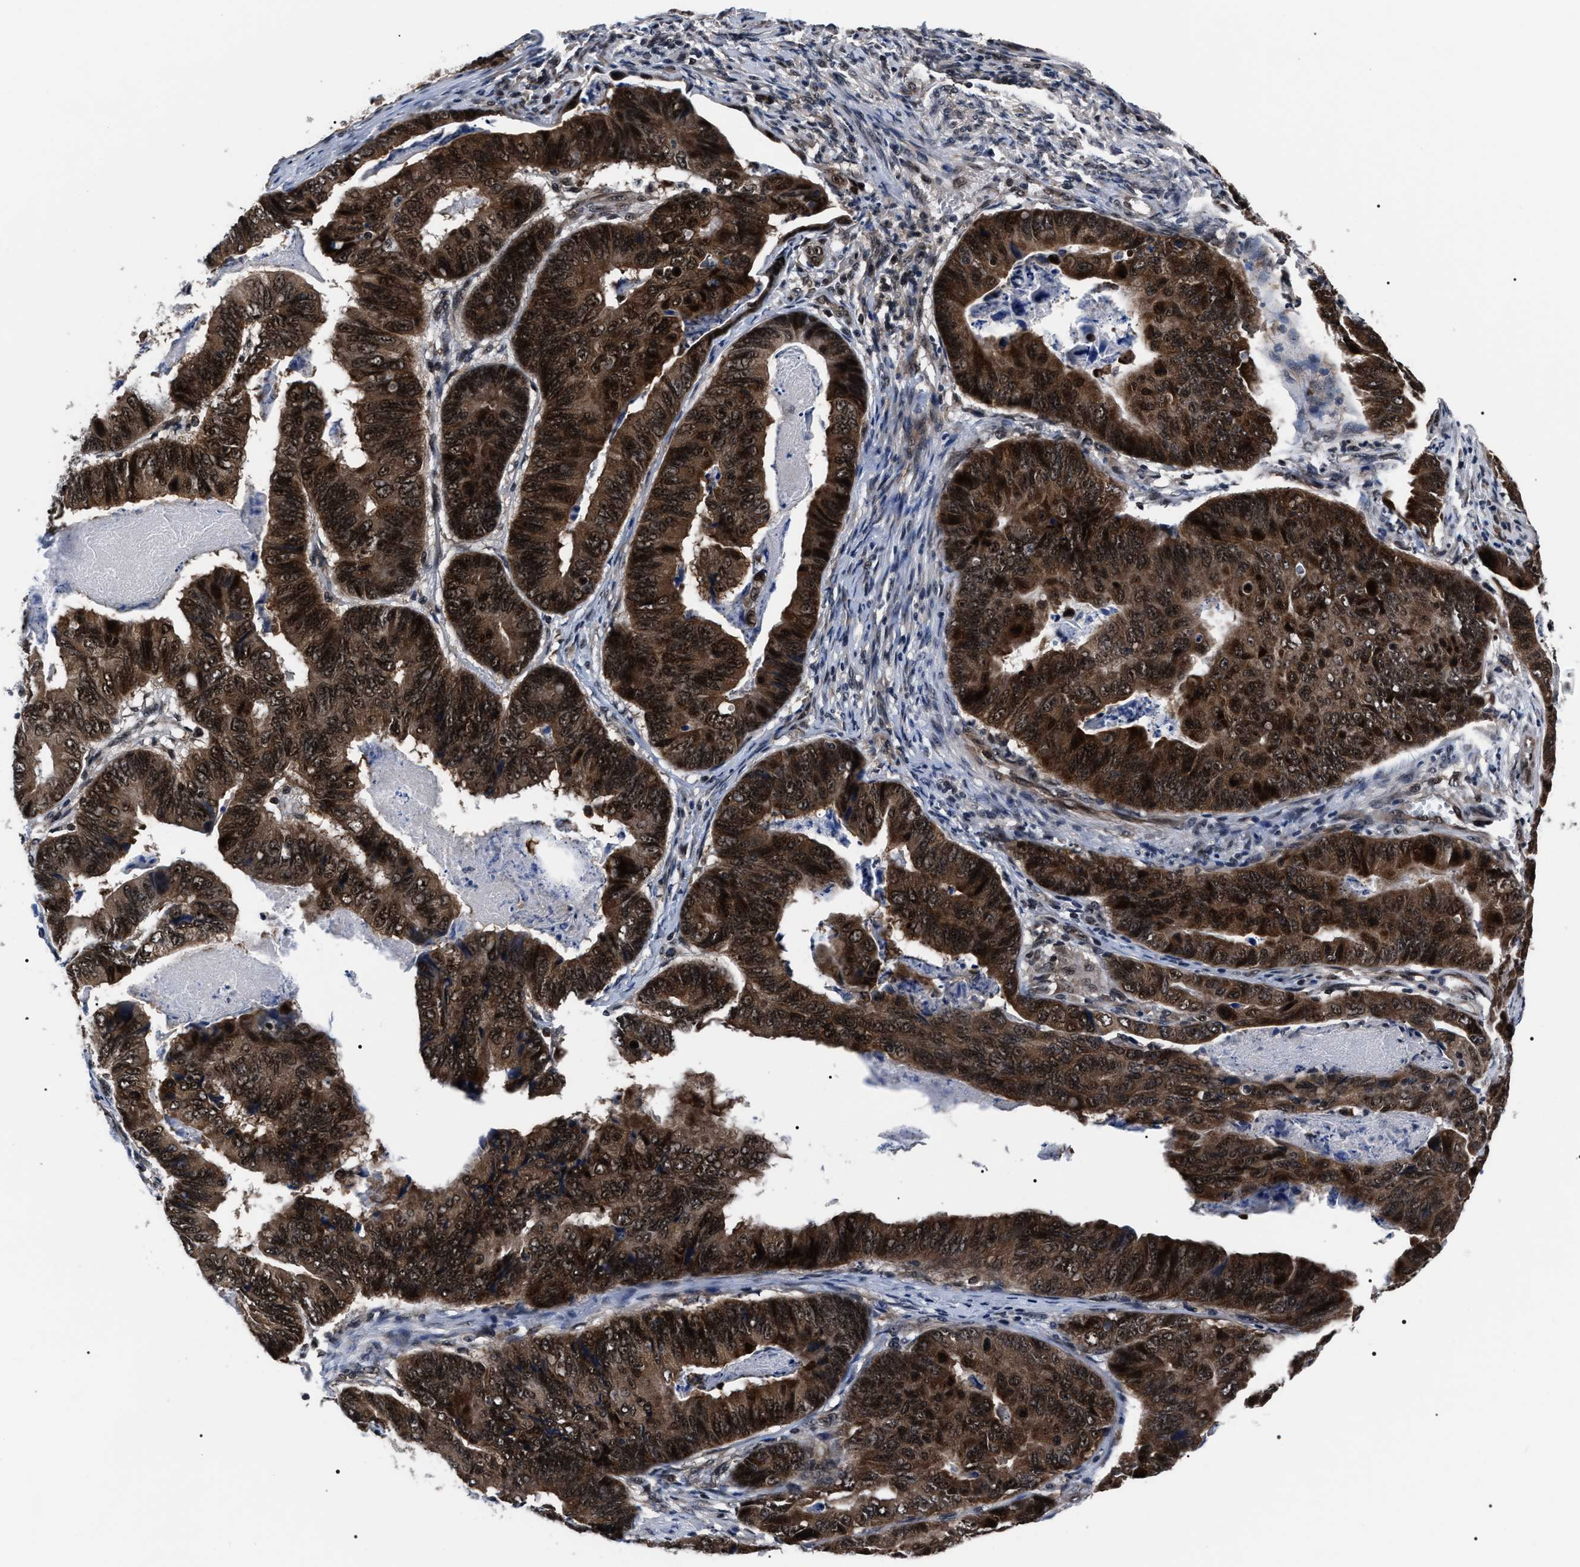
{"staining": {"intensity": "strong", "quantity": ">75%", "location": "cytoplasmic/membranous,nuclear"}, "tissue": "stomach cancer", "cell_type": "Tumor cells", "image_type": "cancer", "snomed": [{"axis": "morphology", "description": "Adenocarcinoma, NOS"}, {"axis": "topography", "description": "Stomach, lower"}], "caption": "Immunohistochemistry (IHC) image of neoplastic tissue: adenocarcinoma (stomach) stained using immunohistochemistry (IHC) demonstrates high levels of strong protein expression localized specifically in the cytoplasmic/membranous and nuclear of tumor cells, appearing as a cytoplasmic/membranous and nuclear brown color.", "gene": "CSNK2A1", "patient": {"sex": "male", "age": 77}}